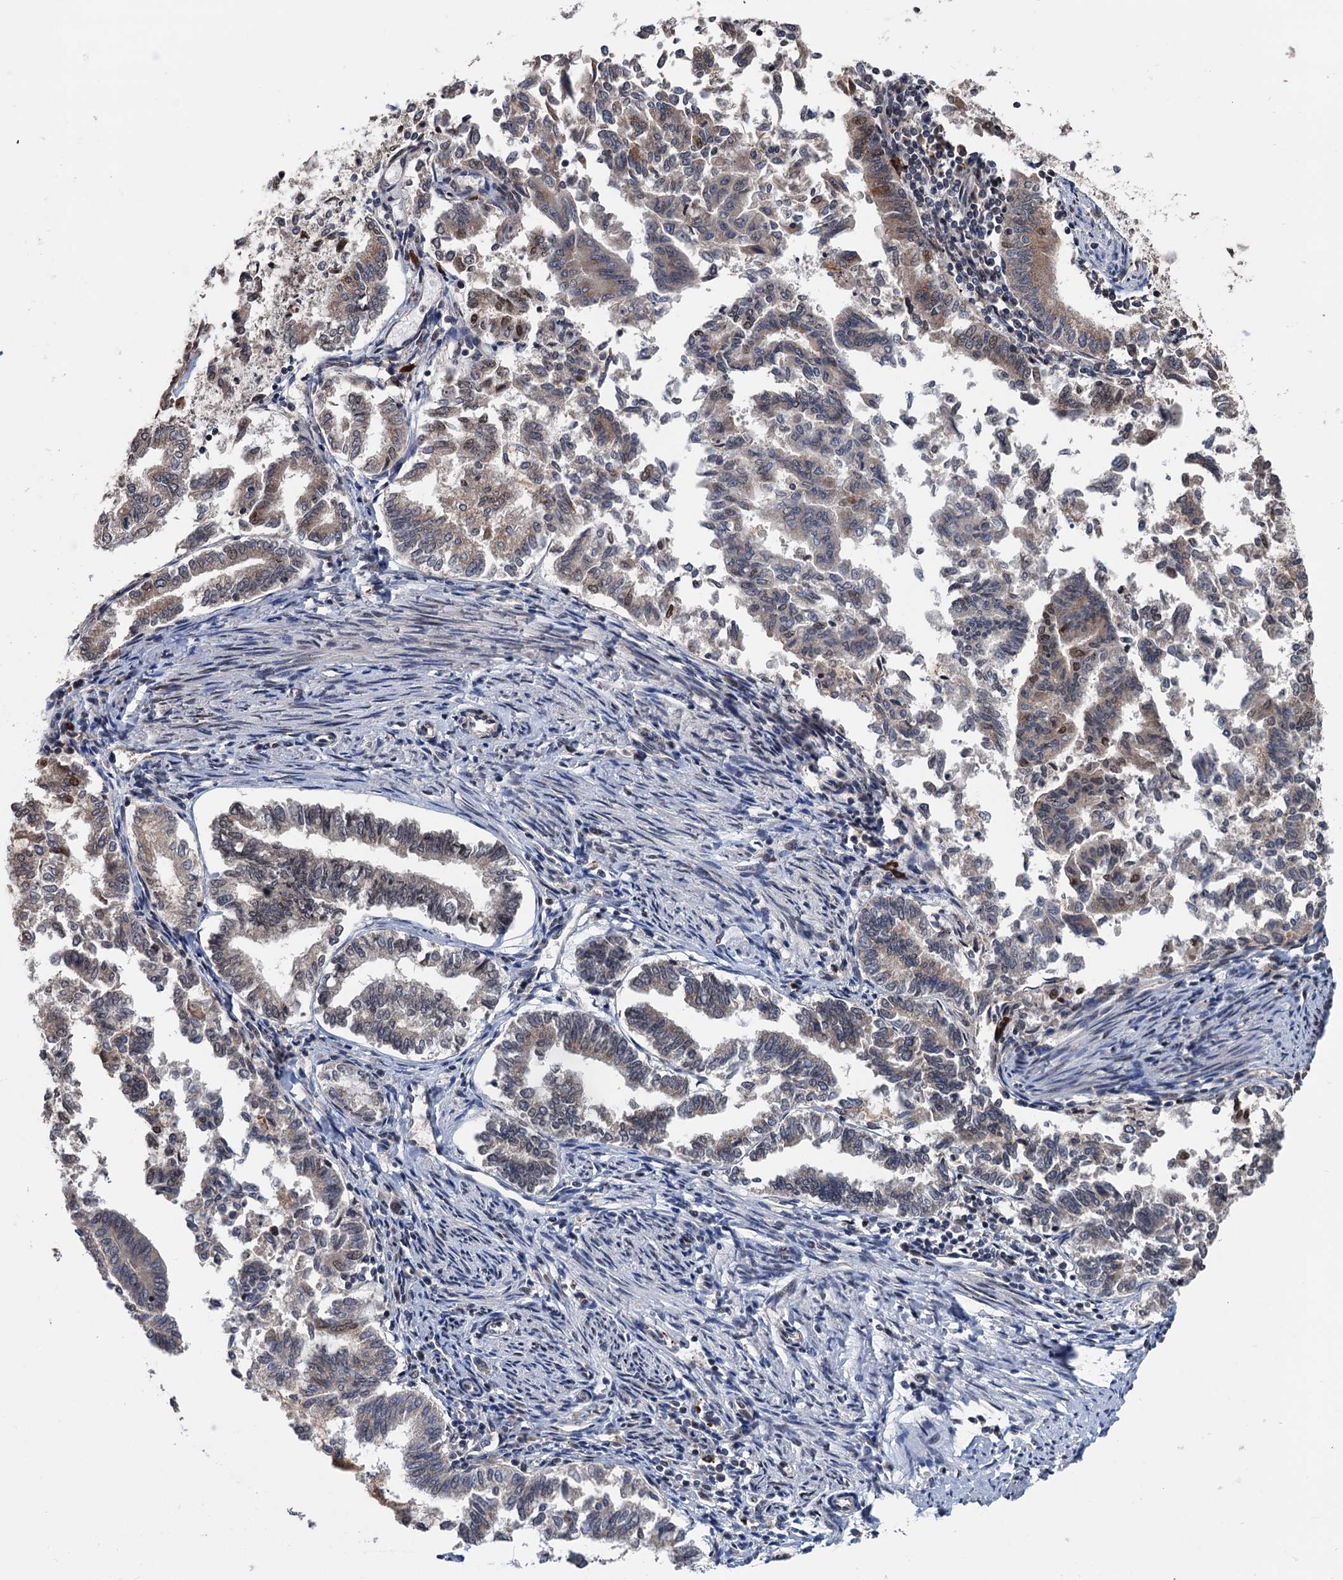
{"staining": {"intensity": "weak", "quantity": "<25%", "location": "cytoplasmic/membranous"}, "tissue": "endometrial cancer", "cell_type": "Tumor cells", "image_type": "cancer", "snomed": [{"axis": "morphology", "description": "Adenocarcinoma, NOS"}, {"axis": "topography", "description": "Endometrium"}], "caption": "Tumor cells are negative for brown protein staining in endometrial cancer (adenocarcinoma).", "gene": "RASSF4", "patient": {"sex": "female", "age": 79}}